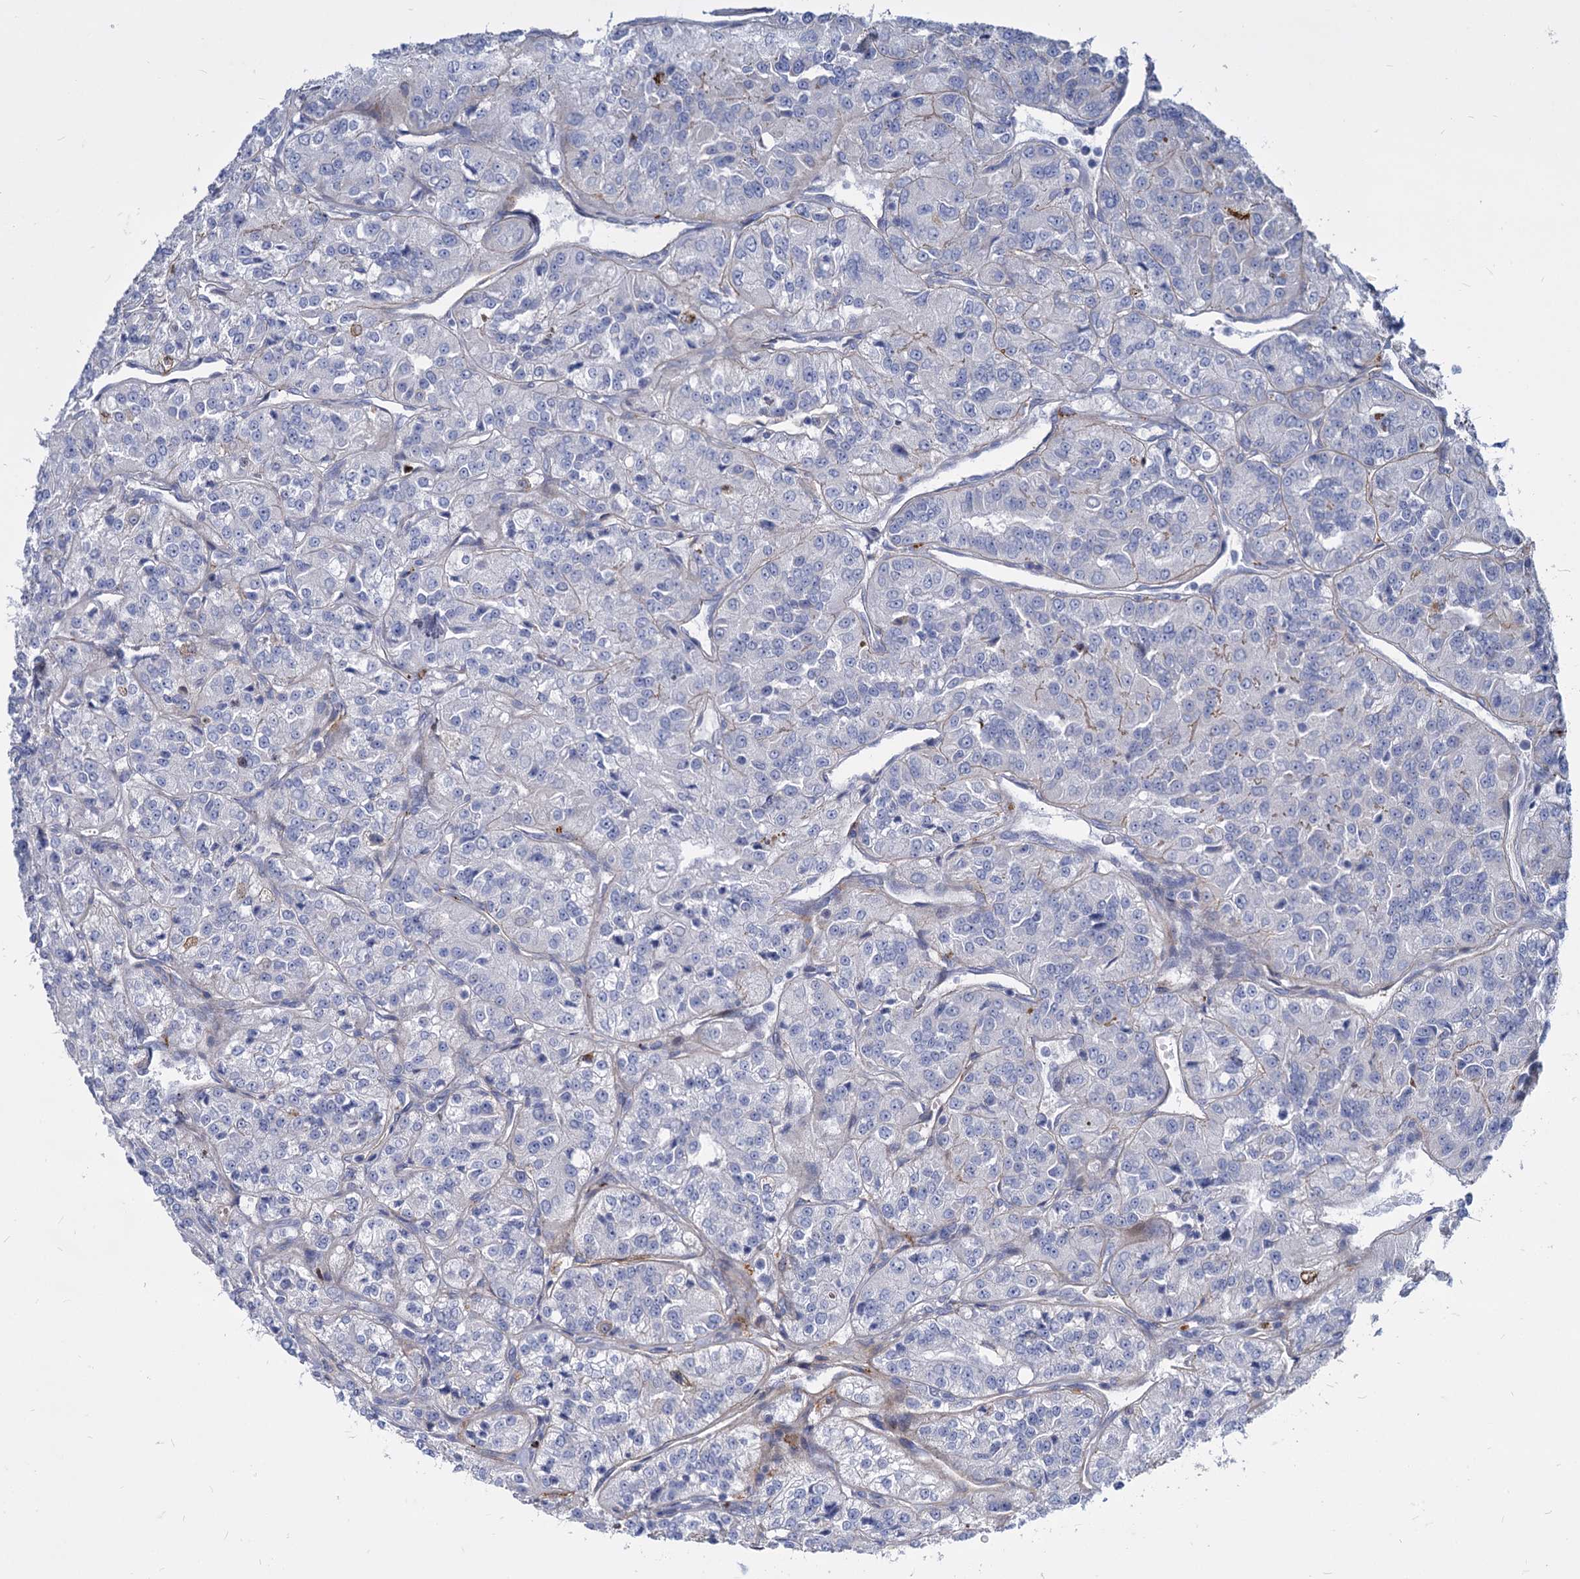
{"staining": {"intensity": "negative", "quantity": "none", "location": "none"}, "tissue": "renal cancer", "cell_type": "Tumor cells", "image_type": "cancer", "snomed": [{"axis": "morphology", "description": "Adenocarcinoma, NOS"}, {"axis": "topography", "description": "Kidney"}], "caption": "Human renal adenocarcinoma stained for a protein using immunohistochemistry exhibits no staining in tumor cells.", "gene": "TRIM77", "patient": {"sex": "female", "age": 63}}